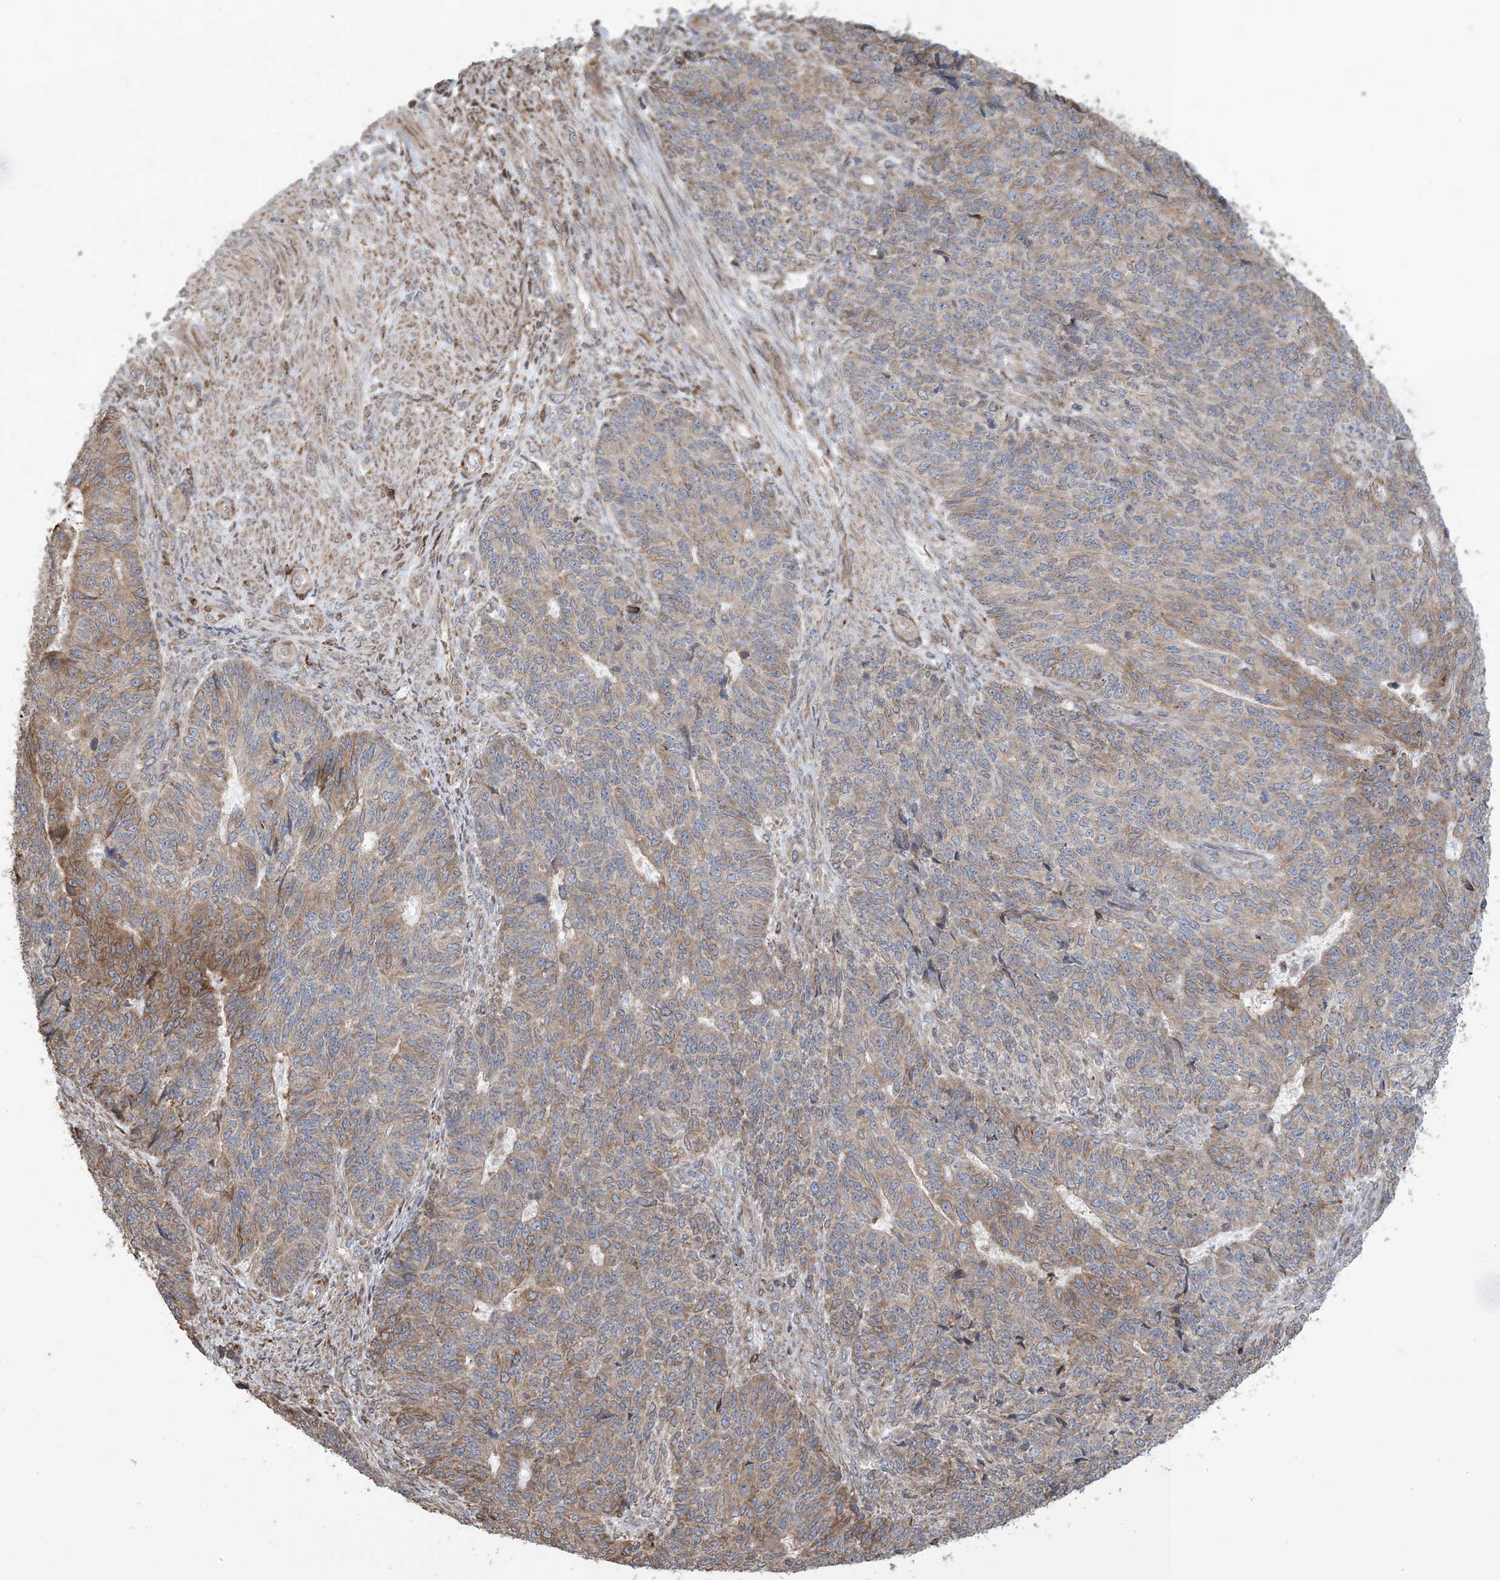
{"staining": {"intensity": "moderate", "quantity": ">75%", "location": "cytoplasmic/membranous"}, "tissue": "endometrial cancer", "cell_type": "Tumor cells", "image_type": "cancer", "snomed": [{"axis": "morphology", "description": "Adenocarcinoma, NOS"}, {"axis": "topography", "description": "Endometrium"}], "caption": "Immunohistochemical staining of human endometrial adenocarcinoma reveals medium levels of moderate cytoplasmic/membranous positivity in about >75% of tumor cells.", "gene": "SHANK1", "patient": {"sex": "female", "age": 32}}